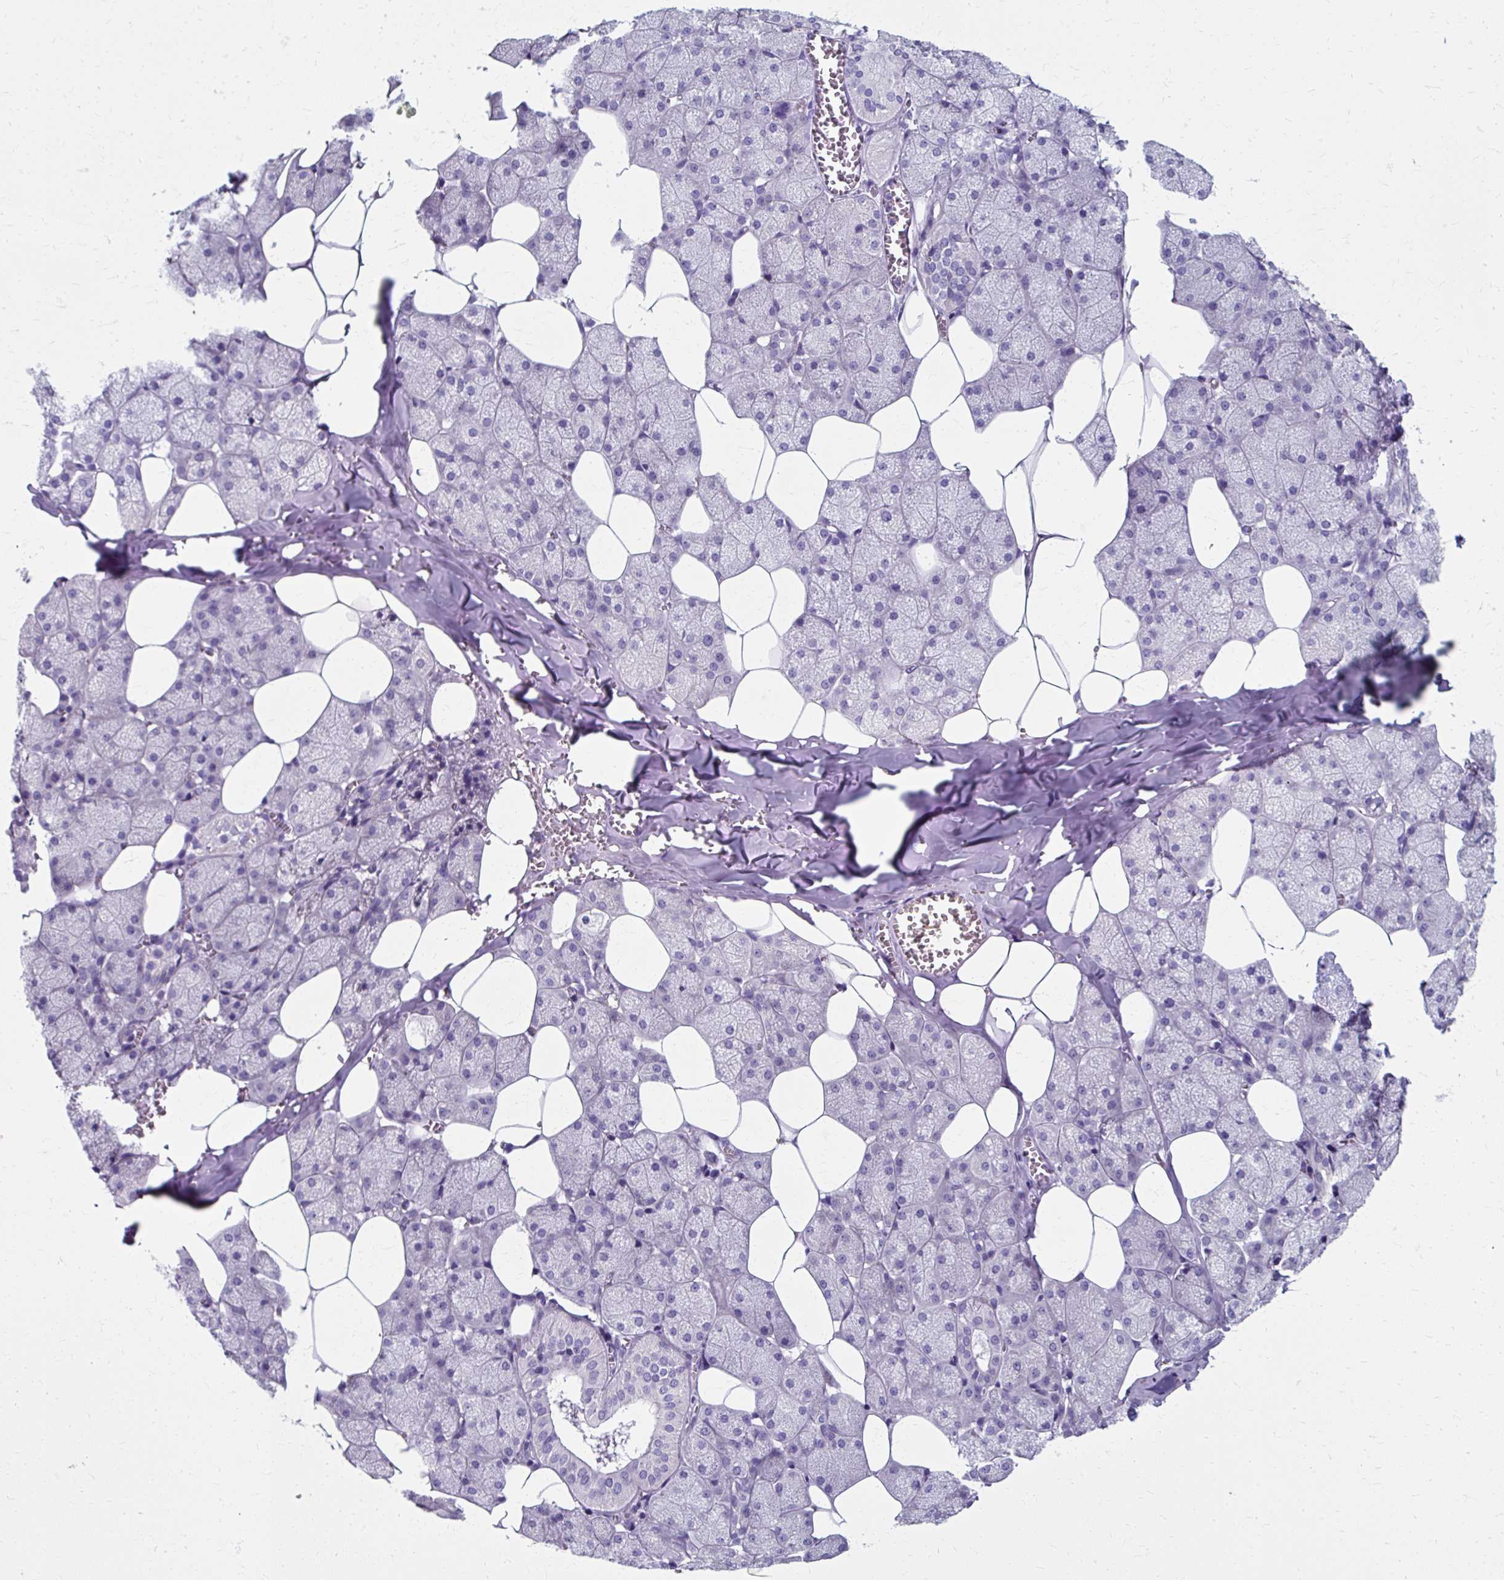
{"staining": {"intensity": "negative", "quantity": "none", "location": "none"}, "tissue": "salivary gland", "cell_type": "Glandular cells", "image_type": "normal", "snomed": [{"axis": "morphology", "description": "Normal tissue, NOS"}, {"axis": "topography", "description": "Salivary gland"}, {"axis": "topography", "description": "Peripheral nerve tissue"}], "caption": "This is an IHC photomicrograph of normal salivary gland. There is no expression in glandular cells.", "gene": "ZNF555", "patient": {"sex": "male", "age": 38}}